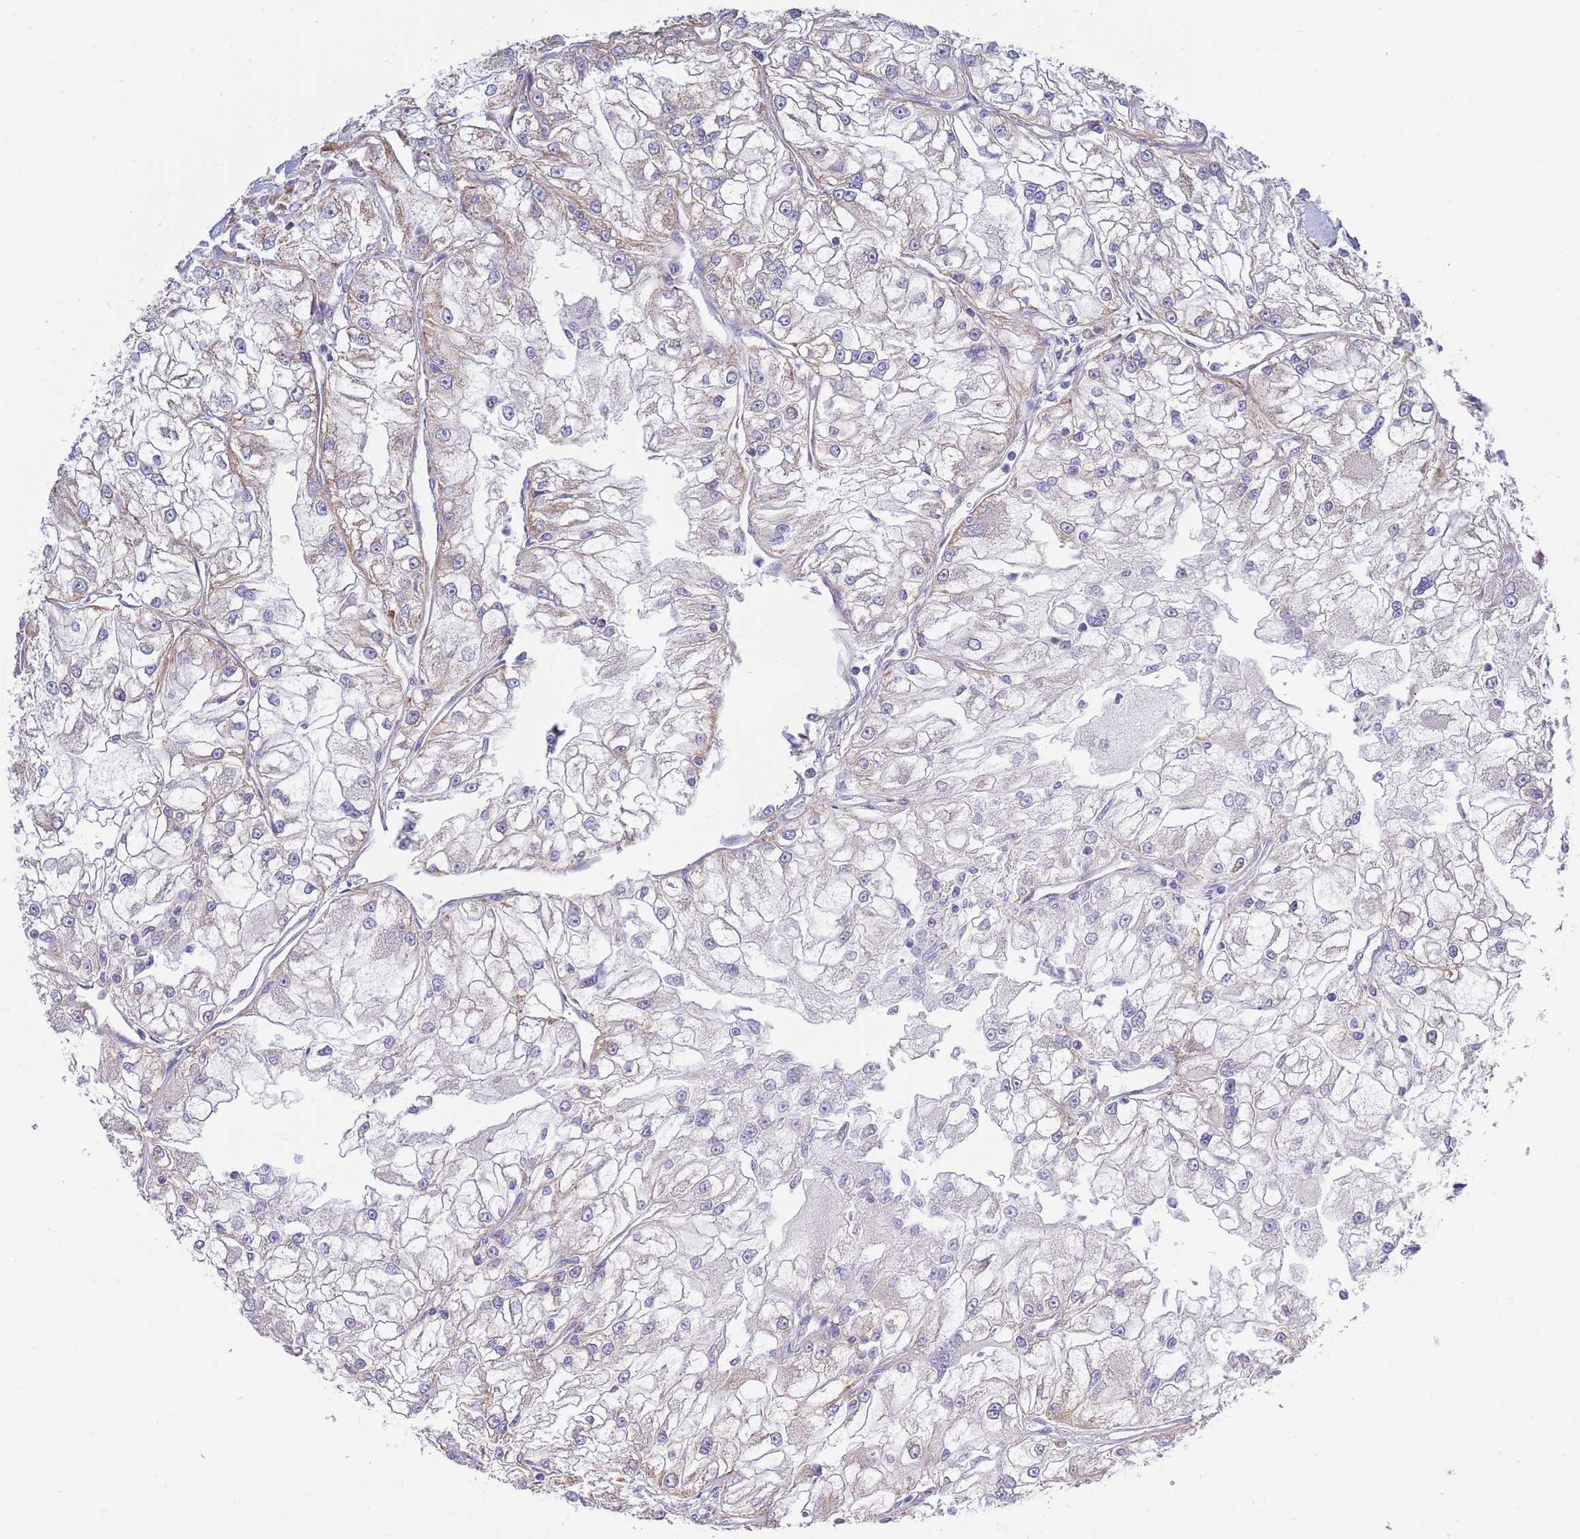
{"staining": {"intensity": "weak", "quantity": "<25%", "location": "cytoplasmic/membranous"}, "tissue": "renal cancer", "cell_type": "Tumor cells", "image_type": "cancer", "snomed": [{"axis": "morphology", "description": "Adenocarcinoma, NOS"}, {"axis": "topography", "description": "Kidney"}], "caption": "Immunohistochemistry (IHC) photomicrograph of human renal cancer (adenocarcinoma) stained for a protein (brown), which displays no positivity in tumor cells.", "gene": "EMC8", "patient": {"sex": "female", "age": 72}}